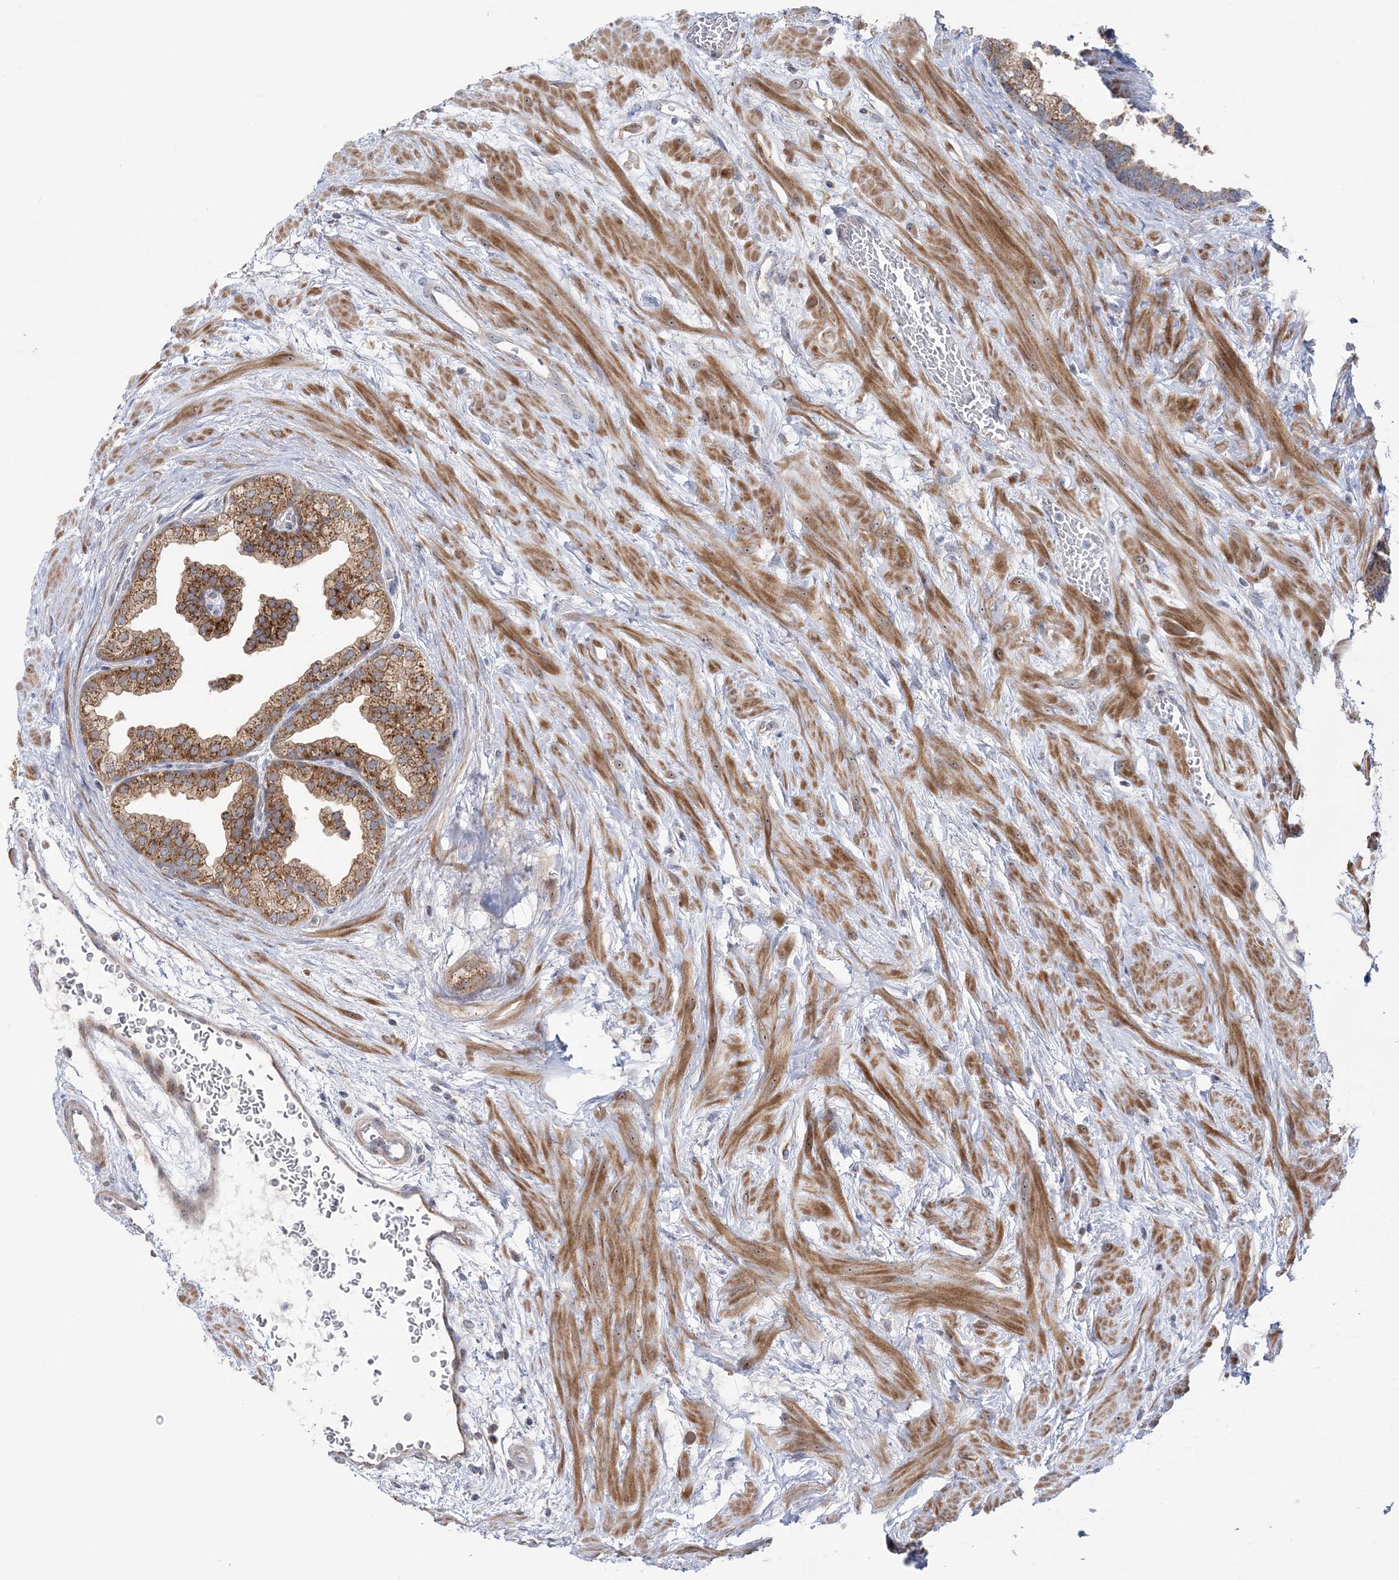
{"staining": {"intensity": "moderate", "quantity": ">75%", "location": "cytoplasmic/membranous"}, "tissue": "prostate", "cell_type": "Glandular cells", "image_type": "normal", "snomed": [{"axis": "morphology", "description": "Normal tissue, NOS"}, {"axis": "topography", "description": "Prostate"}], "caption": "A brown stain labels moderate cytoplasmic/membranous staining of a protein in glandular cells of normal human prostate. (DAB IHC with brightfield microscopy, high magnification).", "gene": "MMADHC", "patient": {"sex": "male", "age": 48}}